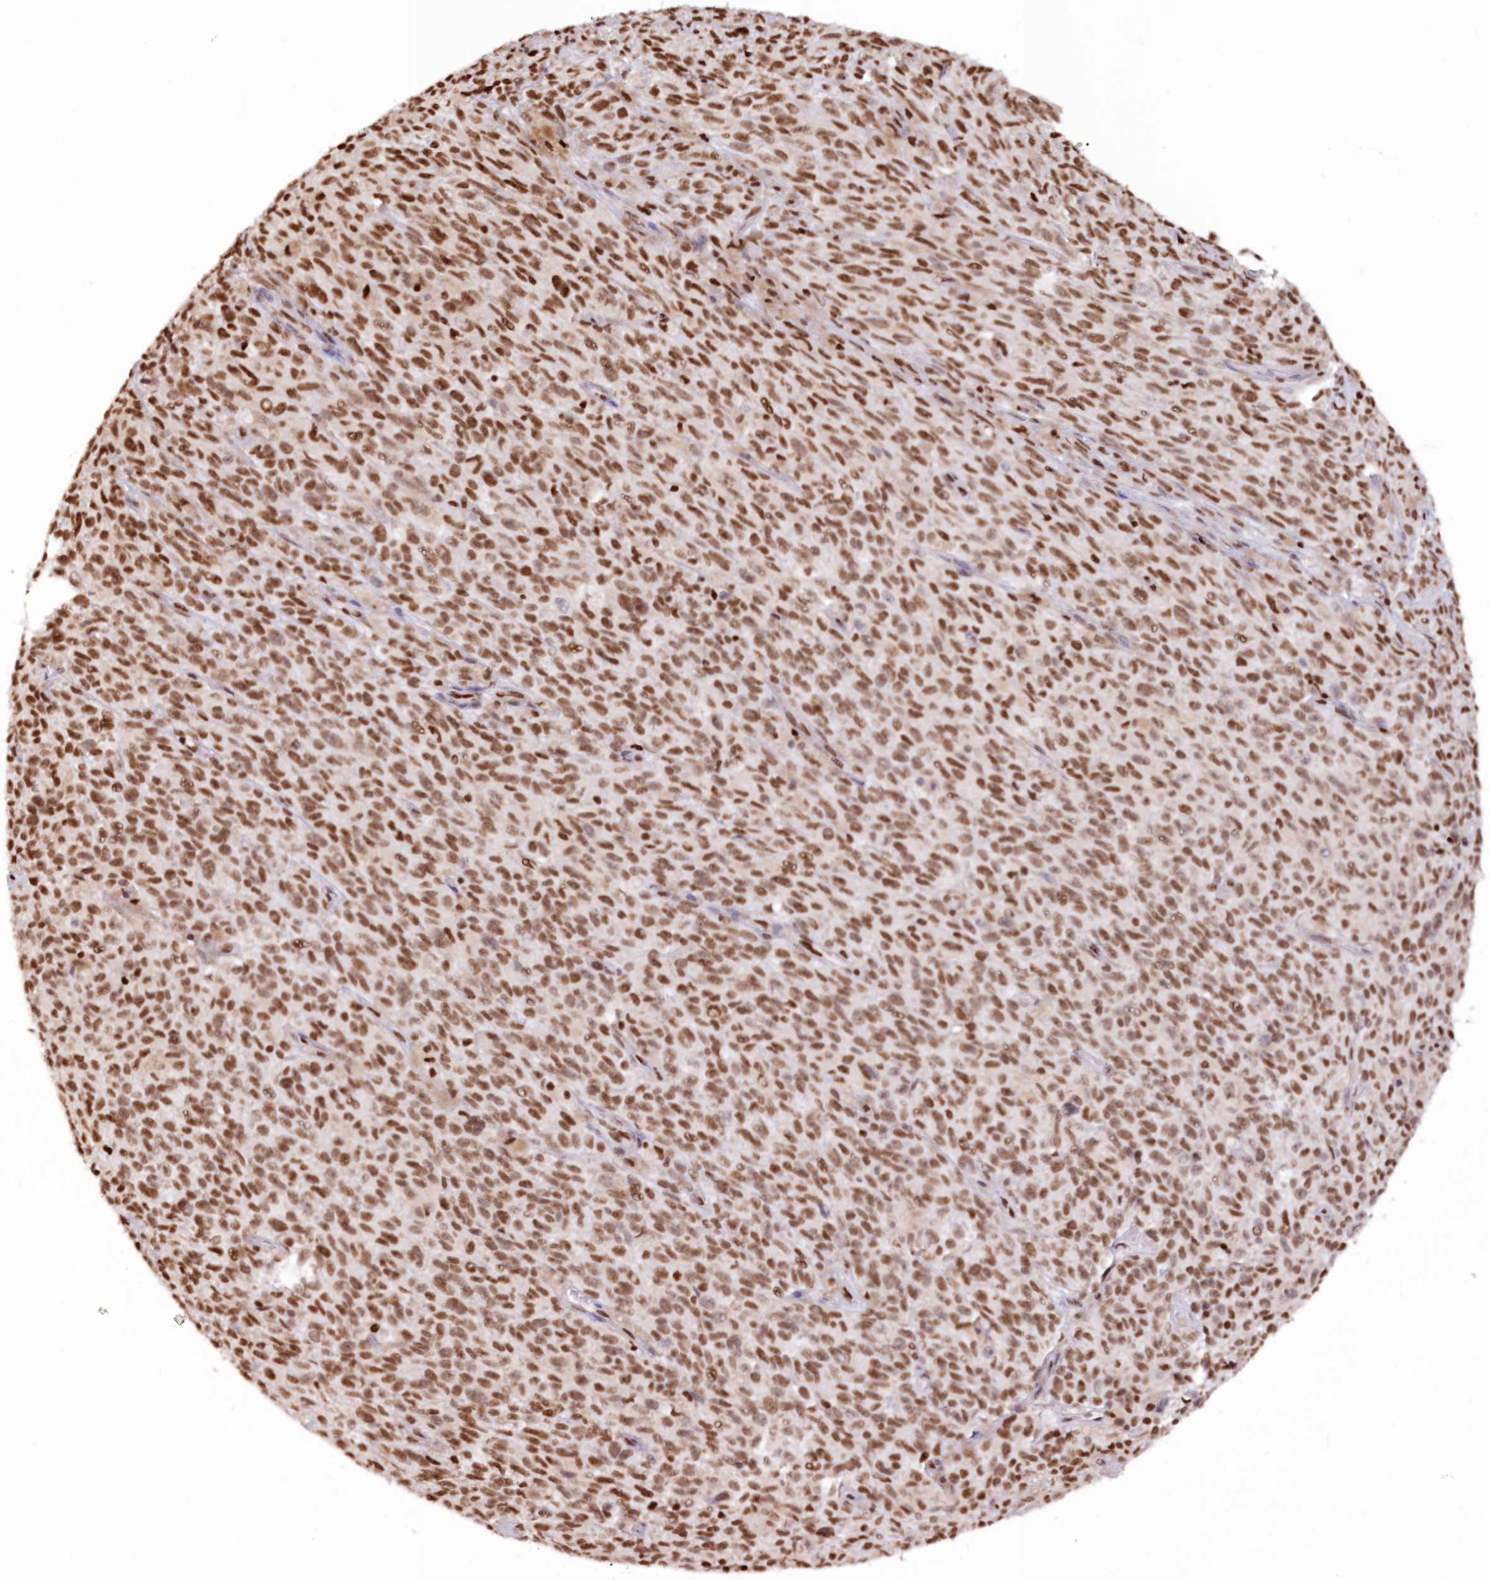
{"staining": {"intensity": "moderate", "quantity": ">75%", "location": "nuclear"}, "tissue": "melanoma", "cell_type": "Tumor cells", "image_type": "cancer", "snomed": [{"axis": "morphology", "description": "Malignant melanoma, NOS"}, {"axis": "topography", "description": "Skin"}], "caption": "Immunohistochemistry (IHC) of melanoma reveals medium levels of moderate nuclear staining in approximately >75% of tumor cells.", "gene": "POLR2B", "patient": {"sex": "female", "age": 82}}